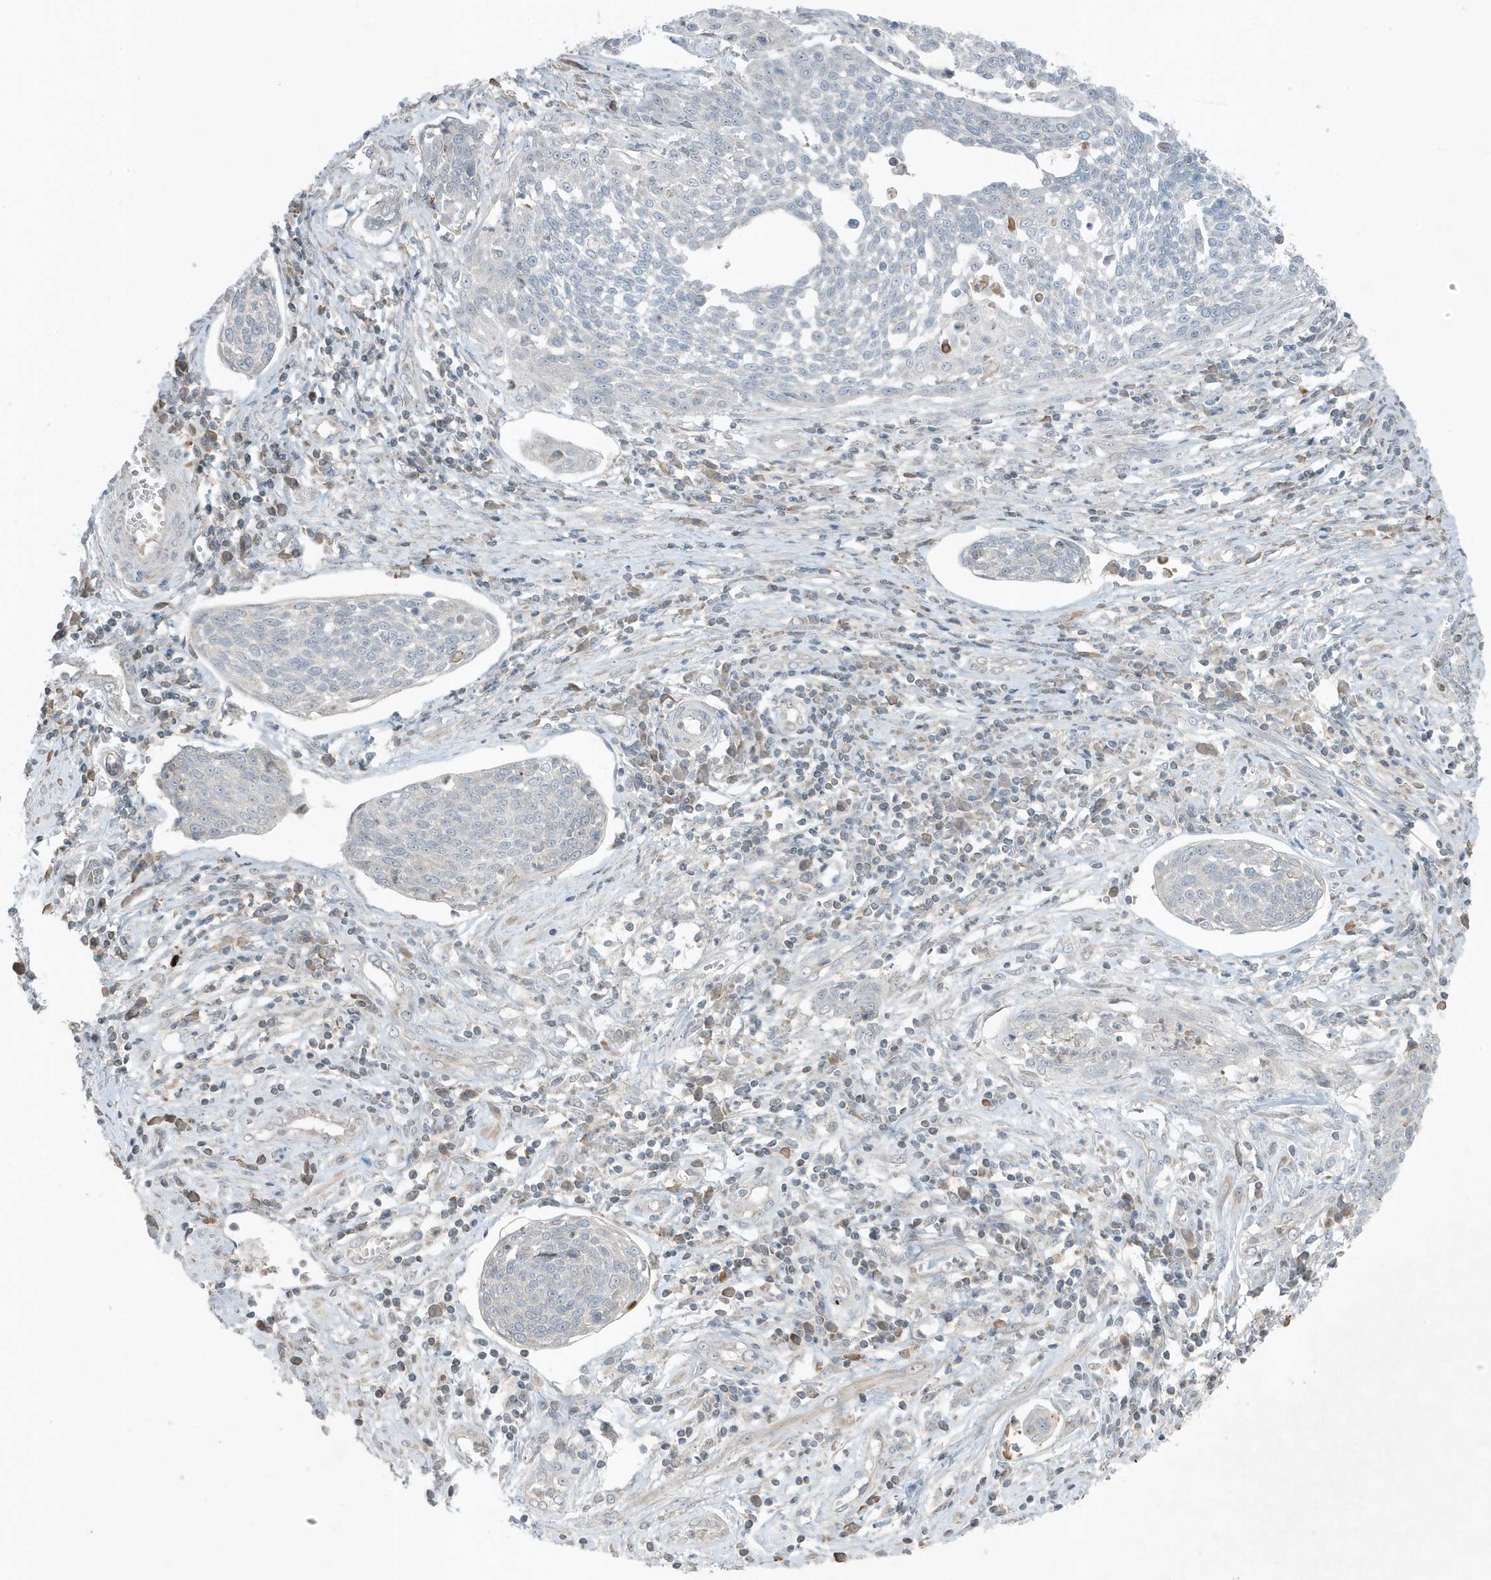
{"staining": {"intensity": "negative", "quantity": "none", "location": "none"}, "tissue": "cervical cancer", "cell_type": "Tumor cells", "image_type": "cancer", "snomed": [{"axis": "morphology", "description": "Squamous cell carcinoma, NOS"}, {"axis": "topography", "description": "Cervix"}], "caption": "The IHC micrograph has no significant staining in tumor cells of cervical cancer tissue.", "gene": "FNDC1", "patient": {"sex": "female", "age": 34}}